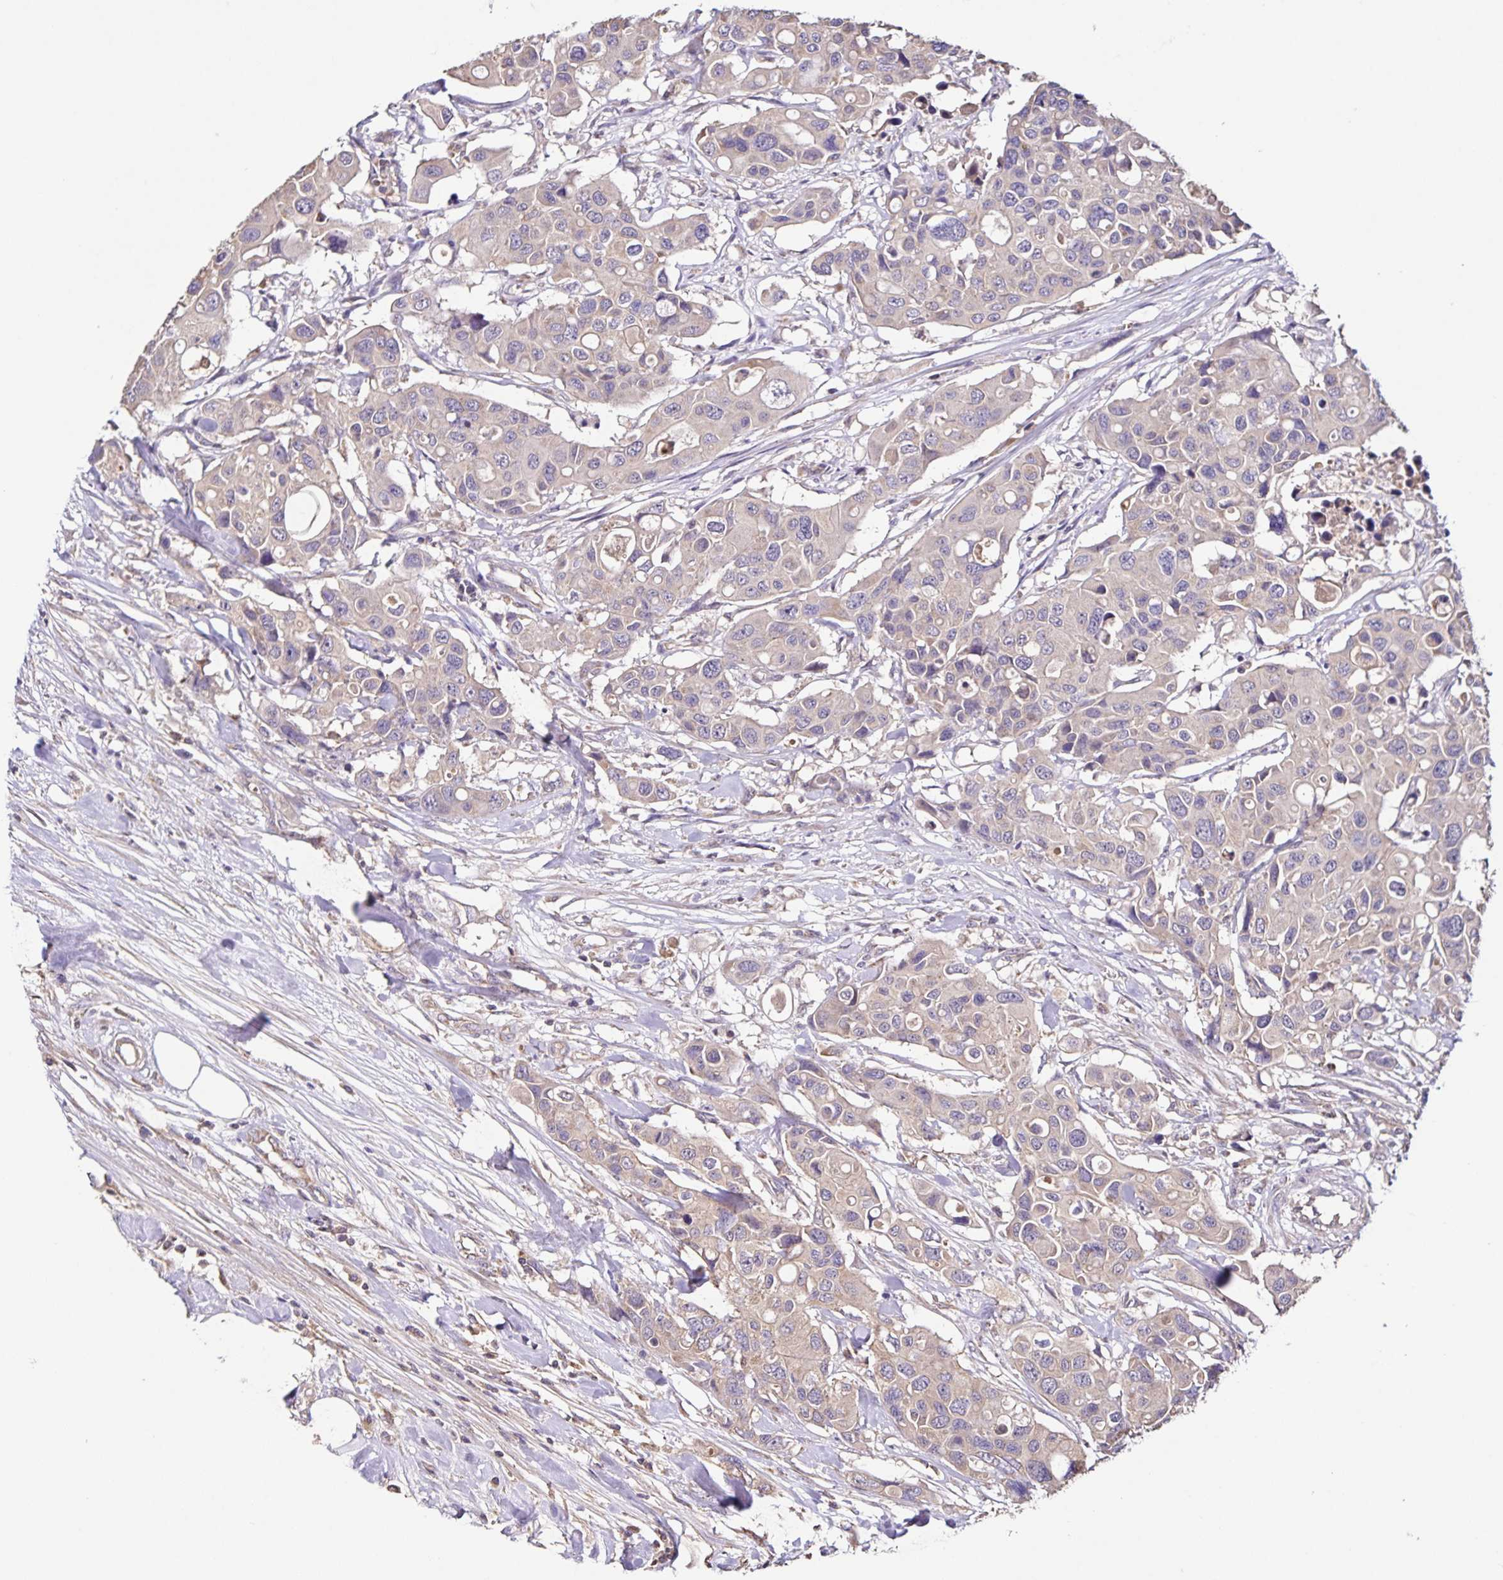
{"staining": {"intensity": "negative", "quantity": "none", "location": "none"}, "tissue": "colorectal cancer", "cell_type": "Tumor cells", "image_type": "cancer", "snomed": [{"axis": "morphology", "description": "Adenocarcinoma, NOS"}, {"axis": "topography", "description": "Colon"}], "caption": "This is a micrograph of immunohistochemistry staining of colorectal cancer, which shows no expression in tumor cells.", "gene": "MAN1A1", "patient": {"sex": "male", "age": 77}}